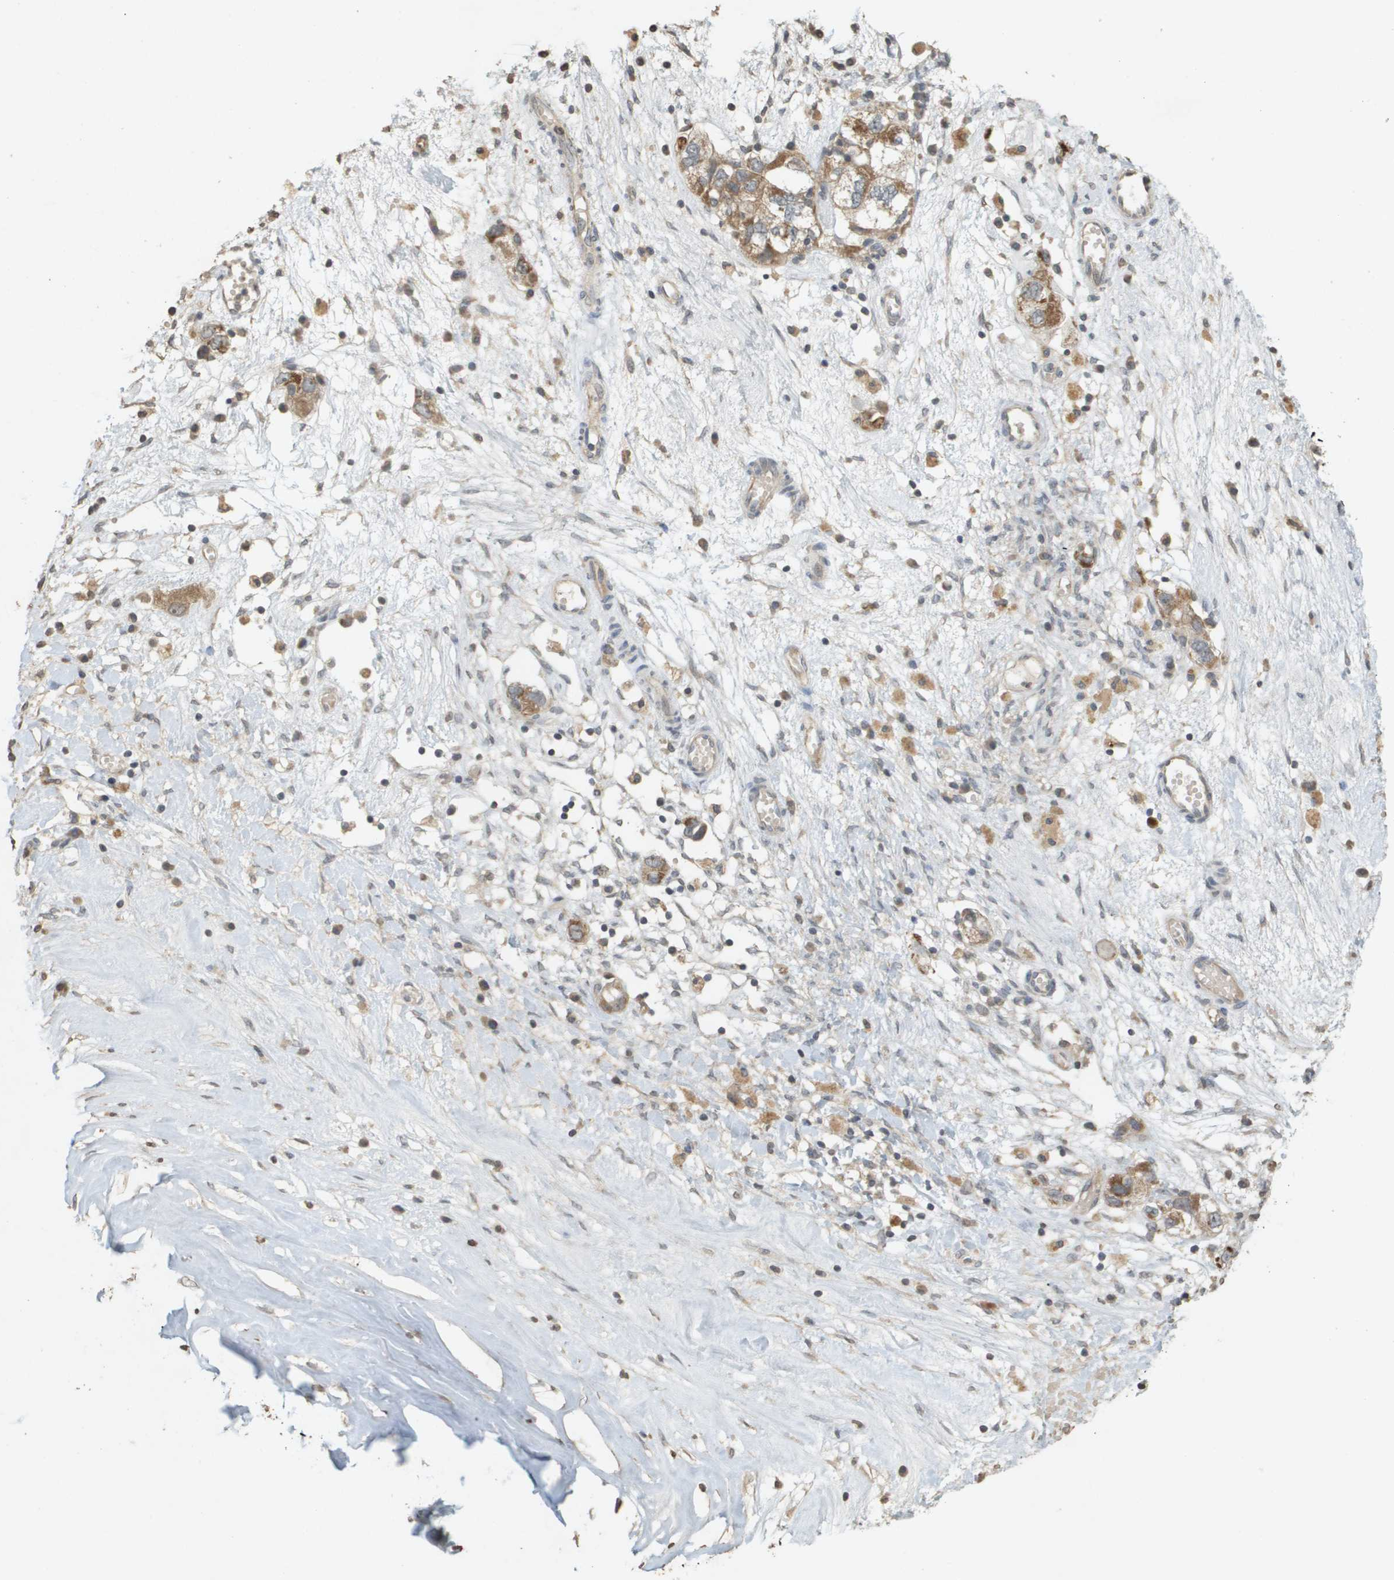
{"staining": {"intensity": "moderate", "quantity": ">75%", "location": "cytoplasmic/membranous"}, "tissue": "ovarian cancer", "cell_type": "Tumor cells", "image_type": "cancer", "snomed": [{"axis": "morphology", "description": "Carcinoma, NOS"}, {"axis": "morphology", "description": "Cystadenocarcinoma, serous, NOS"}, {"axis": "topography", "description": "Ovary"}], "caption": "Tumor cells exhibit medium levels of moderate cytoplasmic/membranous staining in about >75% of cells in carcinoma (ovarian).", "gene": "RAB21", "patient": {"sex": "female", "age": 69}}